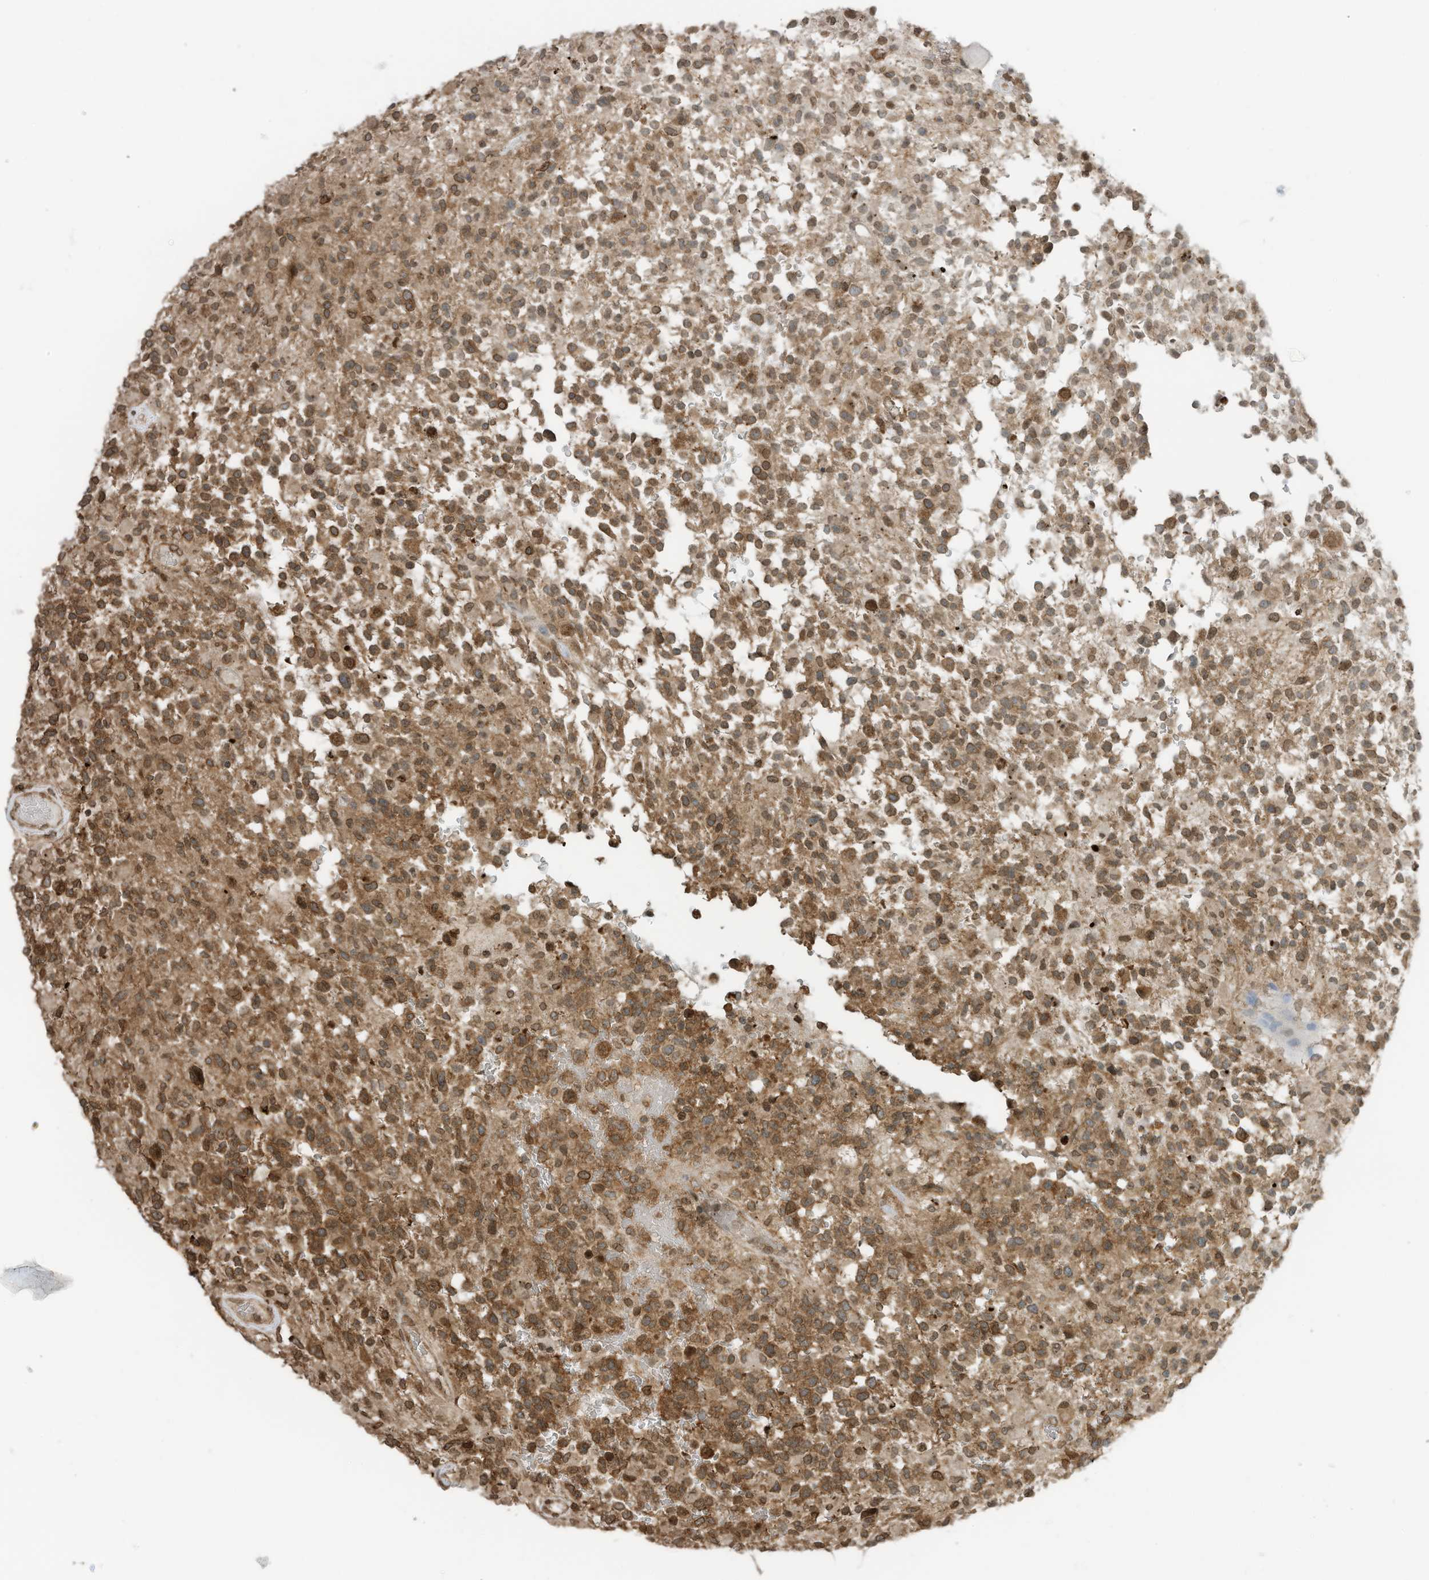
{"staining": {"intensity": "moderate", "quantity": "25%-75%", "location": "cytoplasmic/membranous,nuclear"}, "tissue": "glioma", "cell_type": "Tumor cells", "image_type": "cancer", "snomed": [{"axis": "morphology", "description": "Glioma, malignant, High grade"}, {"axis": "morphology", "description": "Glioblastoma, NOS"}, {"axis": "topography", "description": "Brain"}], "caption": "Immunohistochemistry (IHC) of glioblastoma exhibits medium levels of moderate cytoplasmic/membranous and nuclear positivity in approximately 25%-75% of tumor cells.", "gene": "KPNB1", "patient": {"sex": "male", "age": 60}}